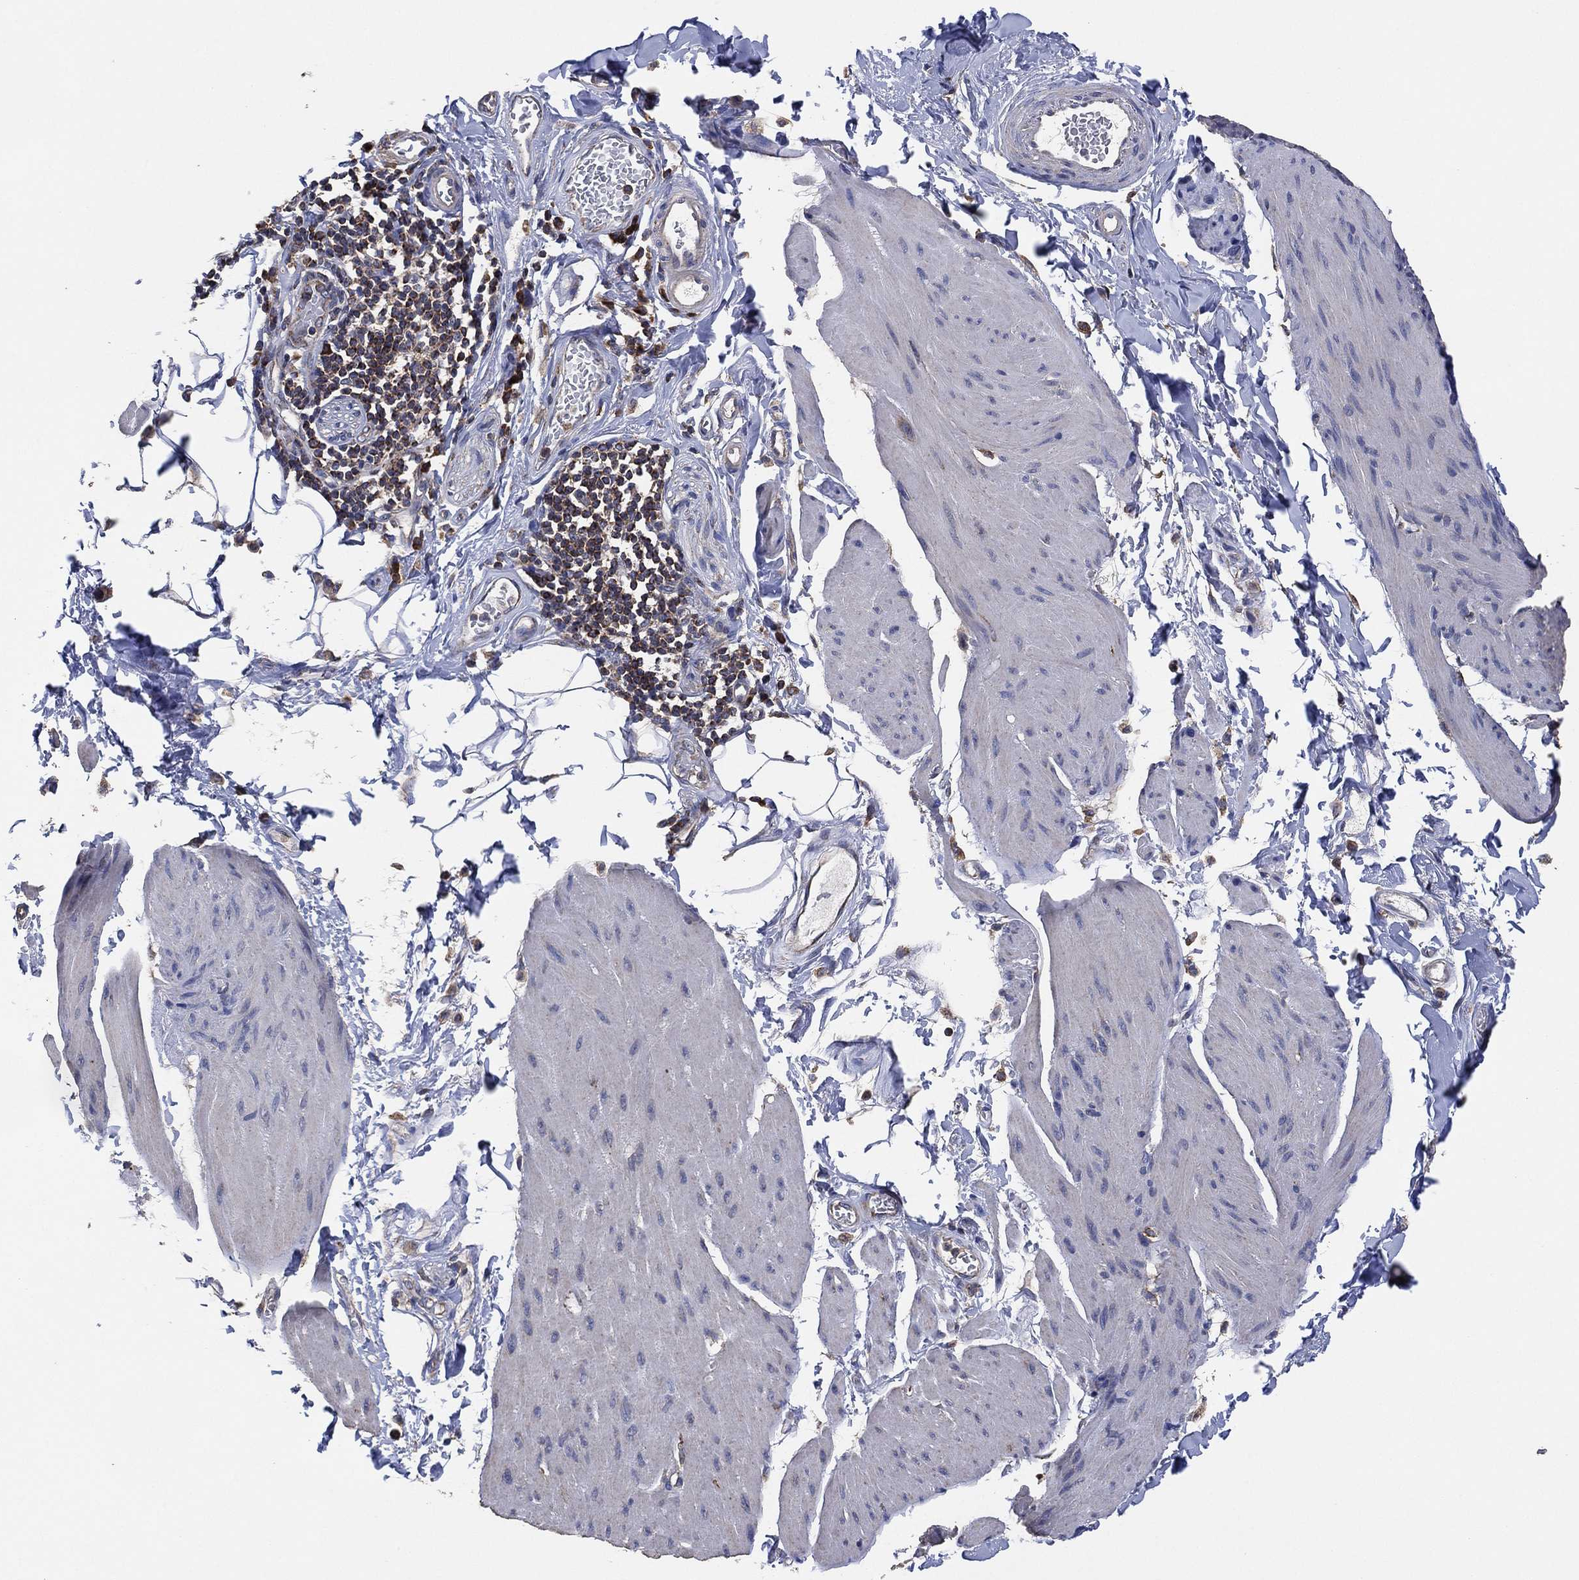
{"staining": {"intensity": "negative", "quantity": "none", "location": "none"}, "tissue": "smooth muscle", "cell_type": "Smooth muscle cells", "image_type": "normal", "snomed": [{"axis": "morphology", "description": "Normal tissue, NOS"}, {"axis": "topography", "description": "Adipose tissue"}, {"axis": "topography", "description": "Smooth muscle"}, {"axis": "topography", "description": "Peripheral nerve tissue"}], "caption": "Smooth muscle cells show no significant staining in normal smooth muscle. (Stains: DAB (3,3'-diaminobenzidine) IHC with hematoxylin counter stain, Microscopy: brightfield microscopy at high magnification).", "gene": "LIMD1", "patient": {"sex": "male", "age": 83}}